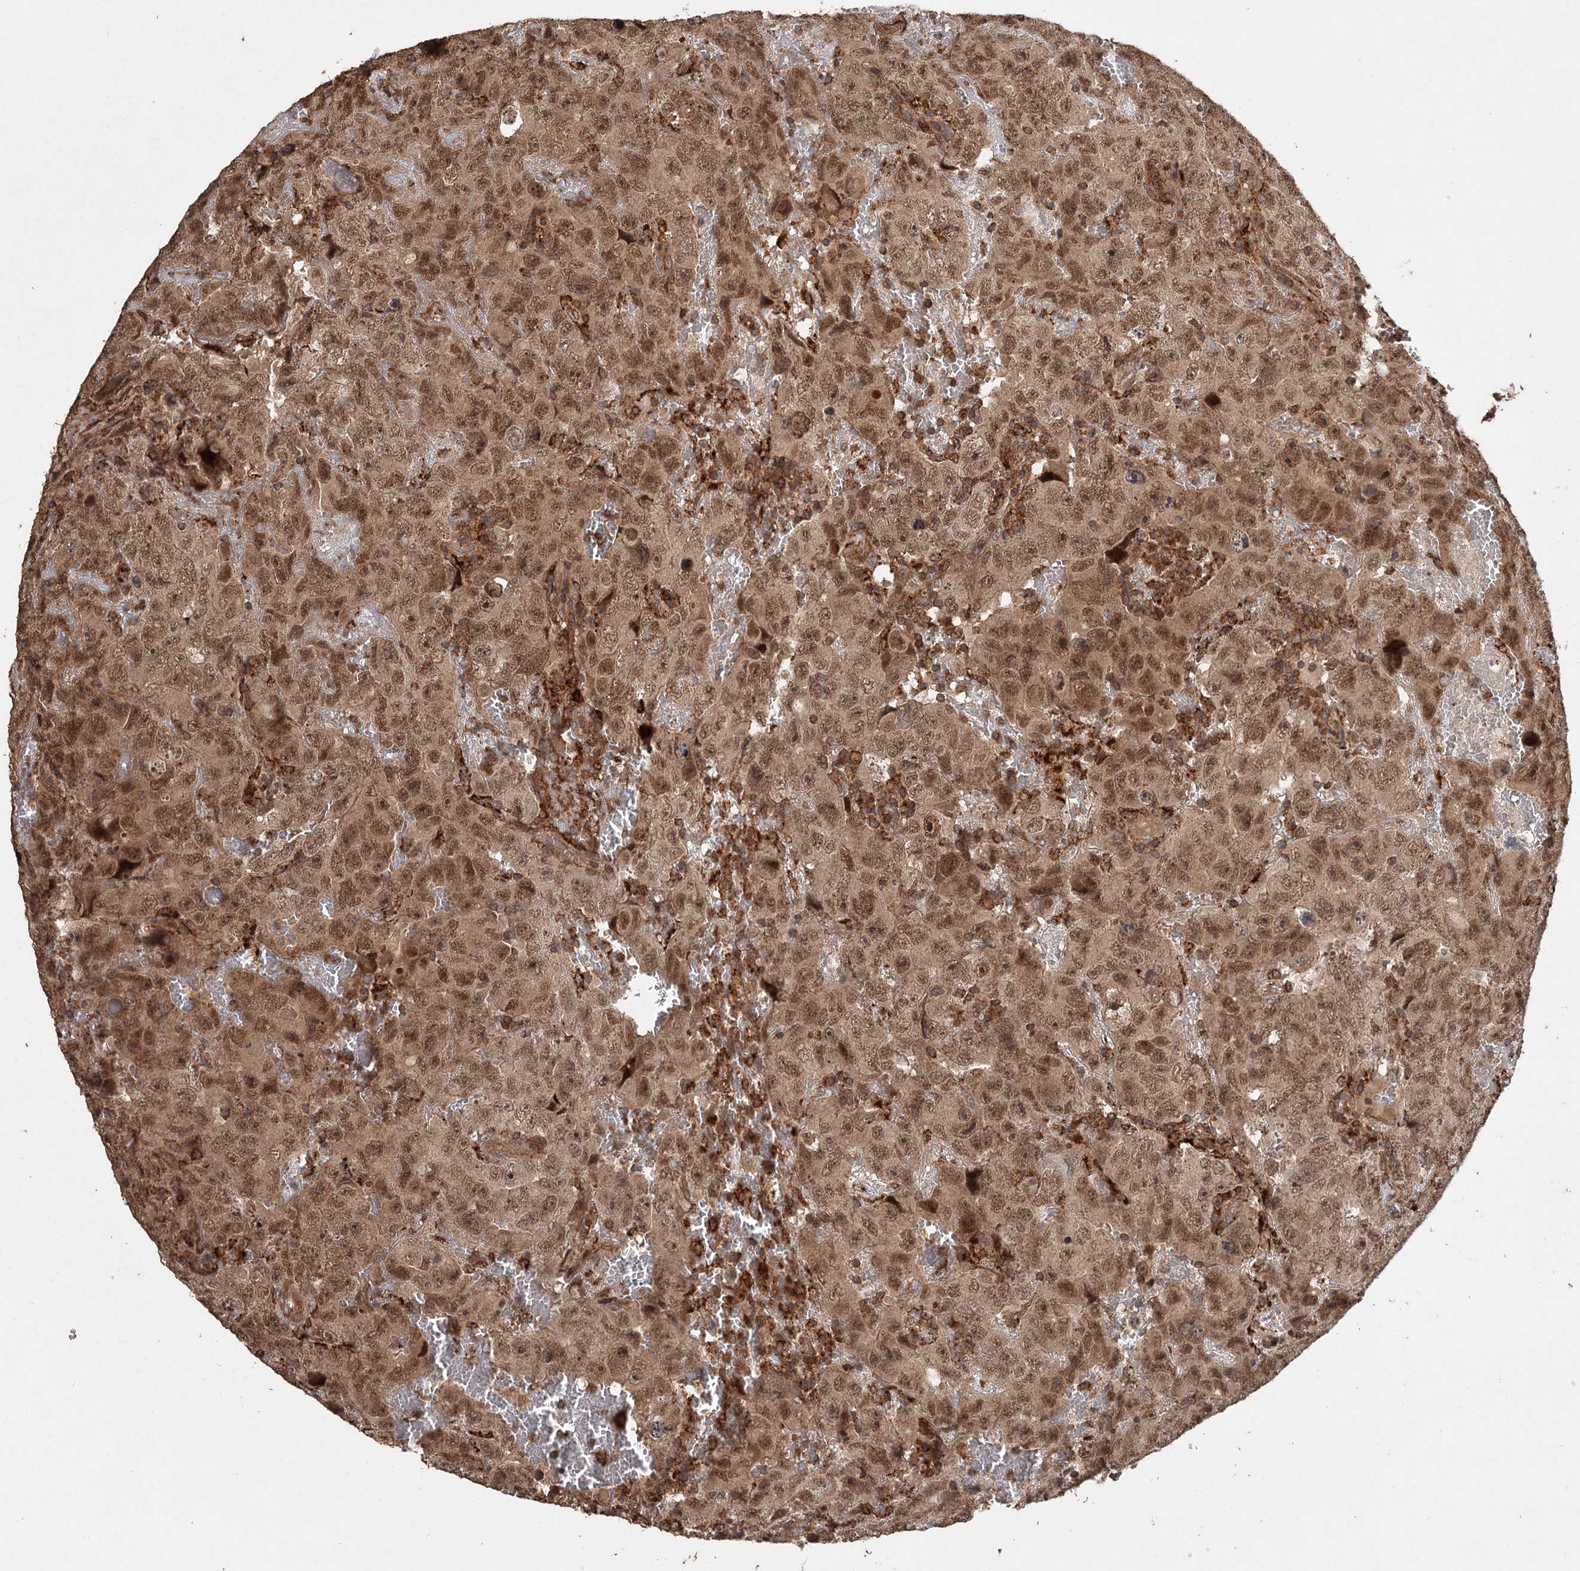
{"staining": {"intensity": "moderate", "quantity": ">75%", "location": "cytoplasmic/membranous,nuclear"}, "tissue": "testis cancer", "cell_type": "Tumor cells", "image_type": "cancer", "snomed": [{"axis": "morphology", "description": "Carcinoma, Embryonal, NOS"}, {"axis": "topography", "description": "Testis"}], "caption": "Immunohistochemistry photomicrograph of testis embryonal carcinoma stained for a protein (brown), which displays medium levels of moderate cytoplasmic/membranous and nuclear staining in approximately >75% of tumor cells.", "gene": "FAXC", "patient": {"sex": "male", "age": 45}}